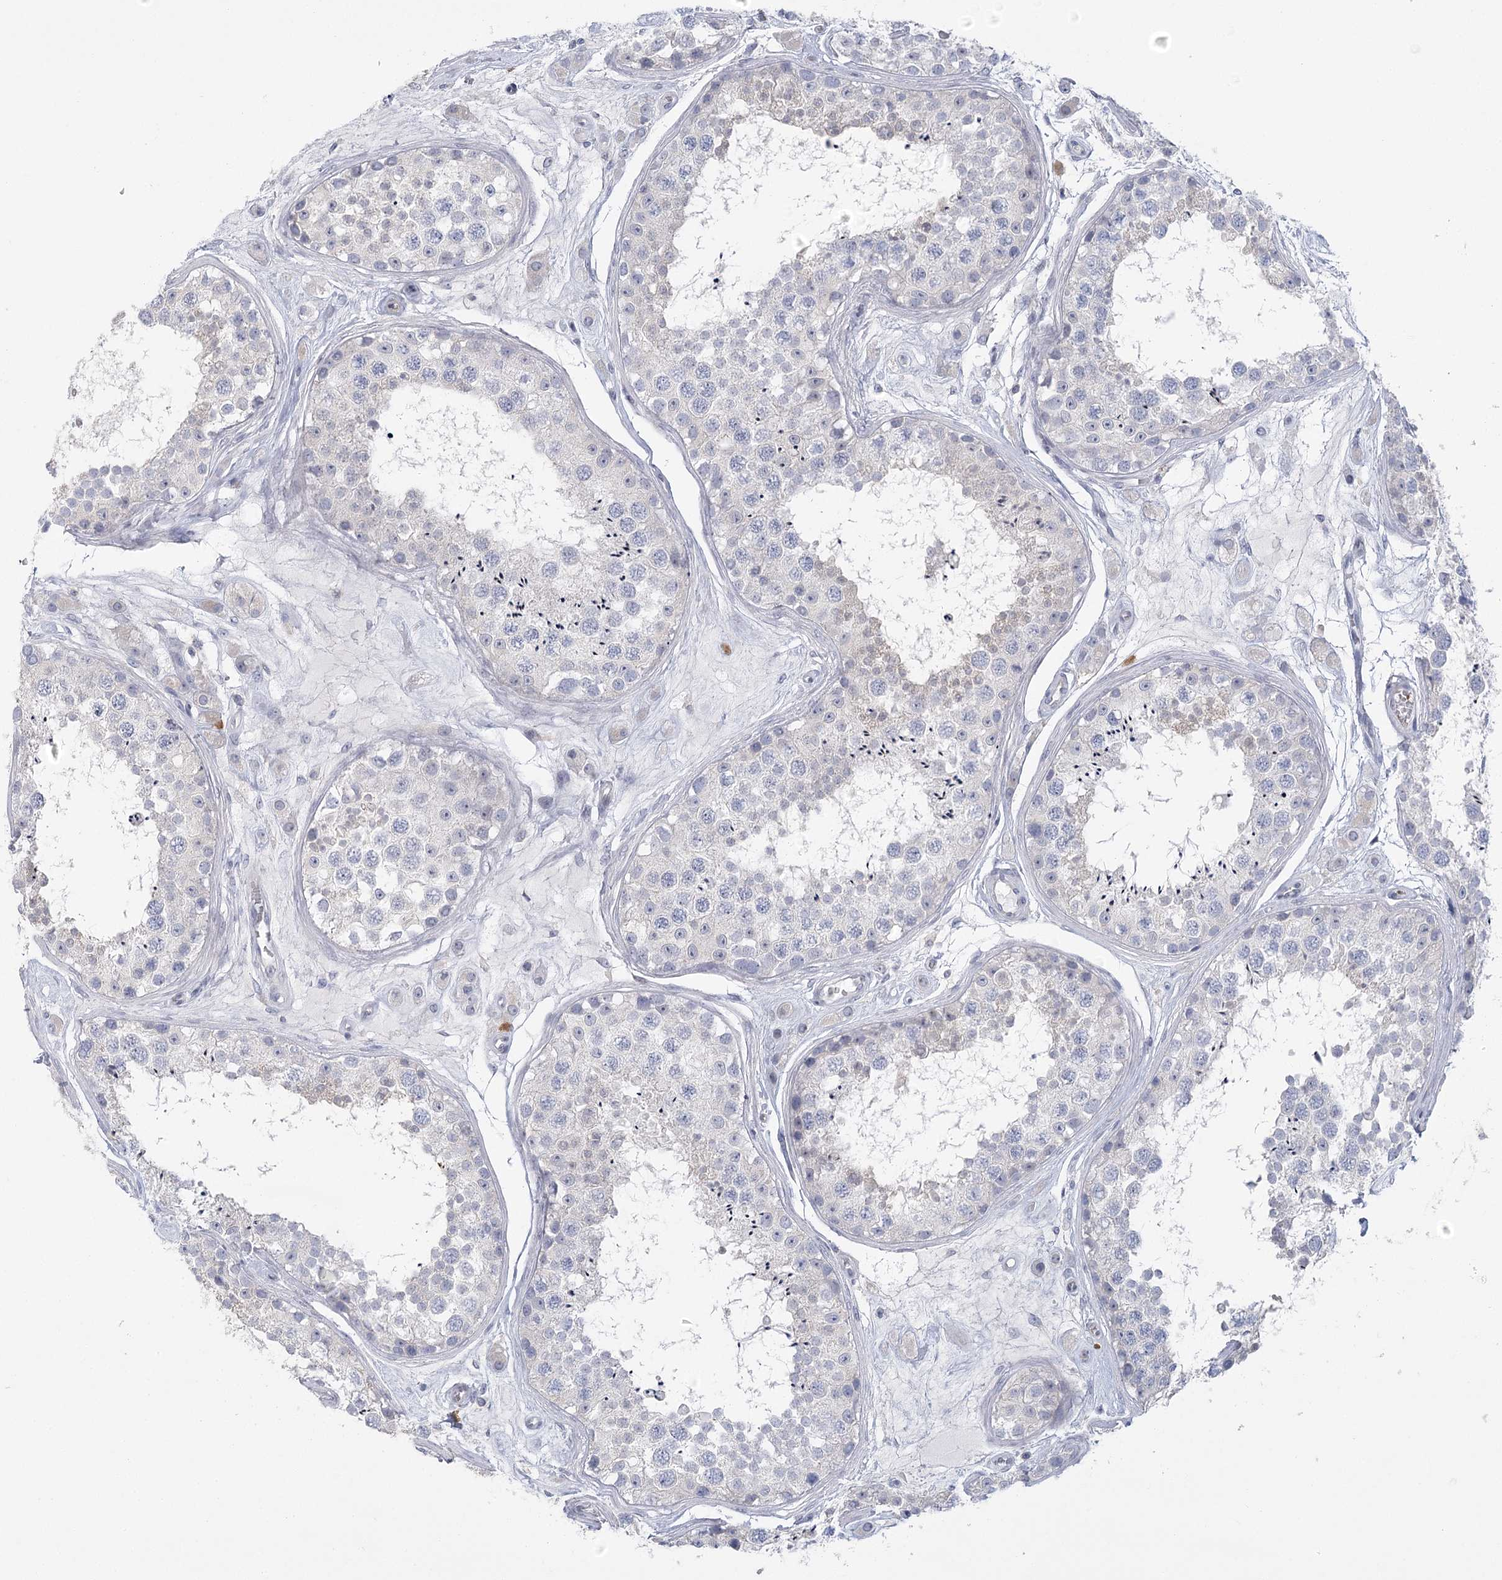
{"staining": {"intensity": "negative", "quantity": "none", "location": "none"}, "tissue": "testis", "cell_type": "Cells in seminiferous ducts", "image_type": "normal", "snomed": [{"axis": "morphology", "description": "Normal tissue, NOS"}, {"axis": "topography", "description": "Testis"}], "caption": "This histopathology image is of benign testis stained with immunohistochemistry to label a protein in brown with the nuclei are counter-stained blue. There is no staining in cells in seminiferous ducts.", "gene": "FAM76B", "patient": {"sex": "male", "age": 25}}